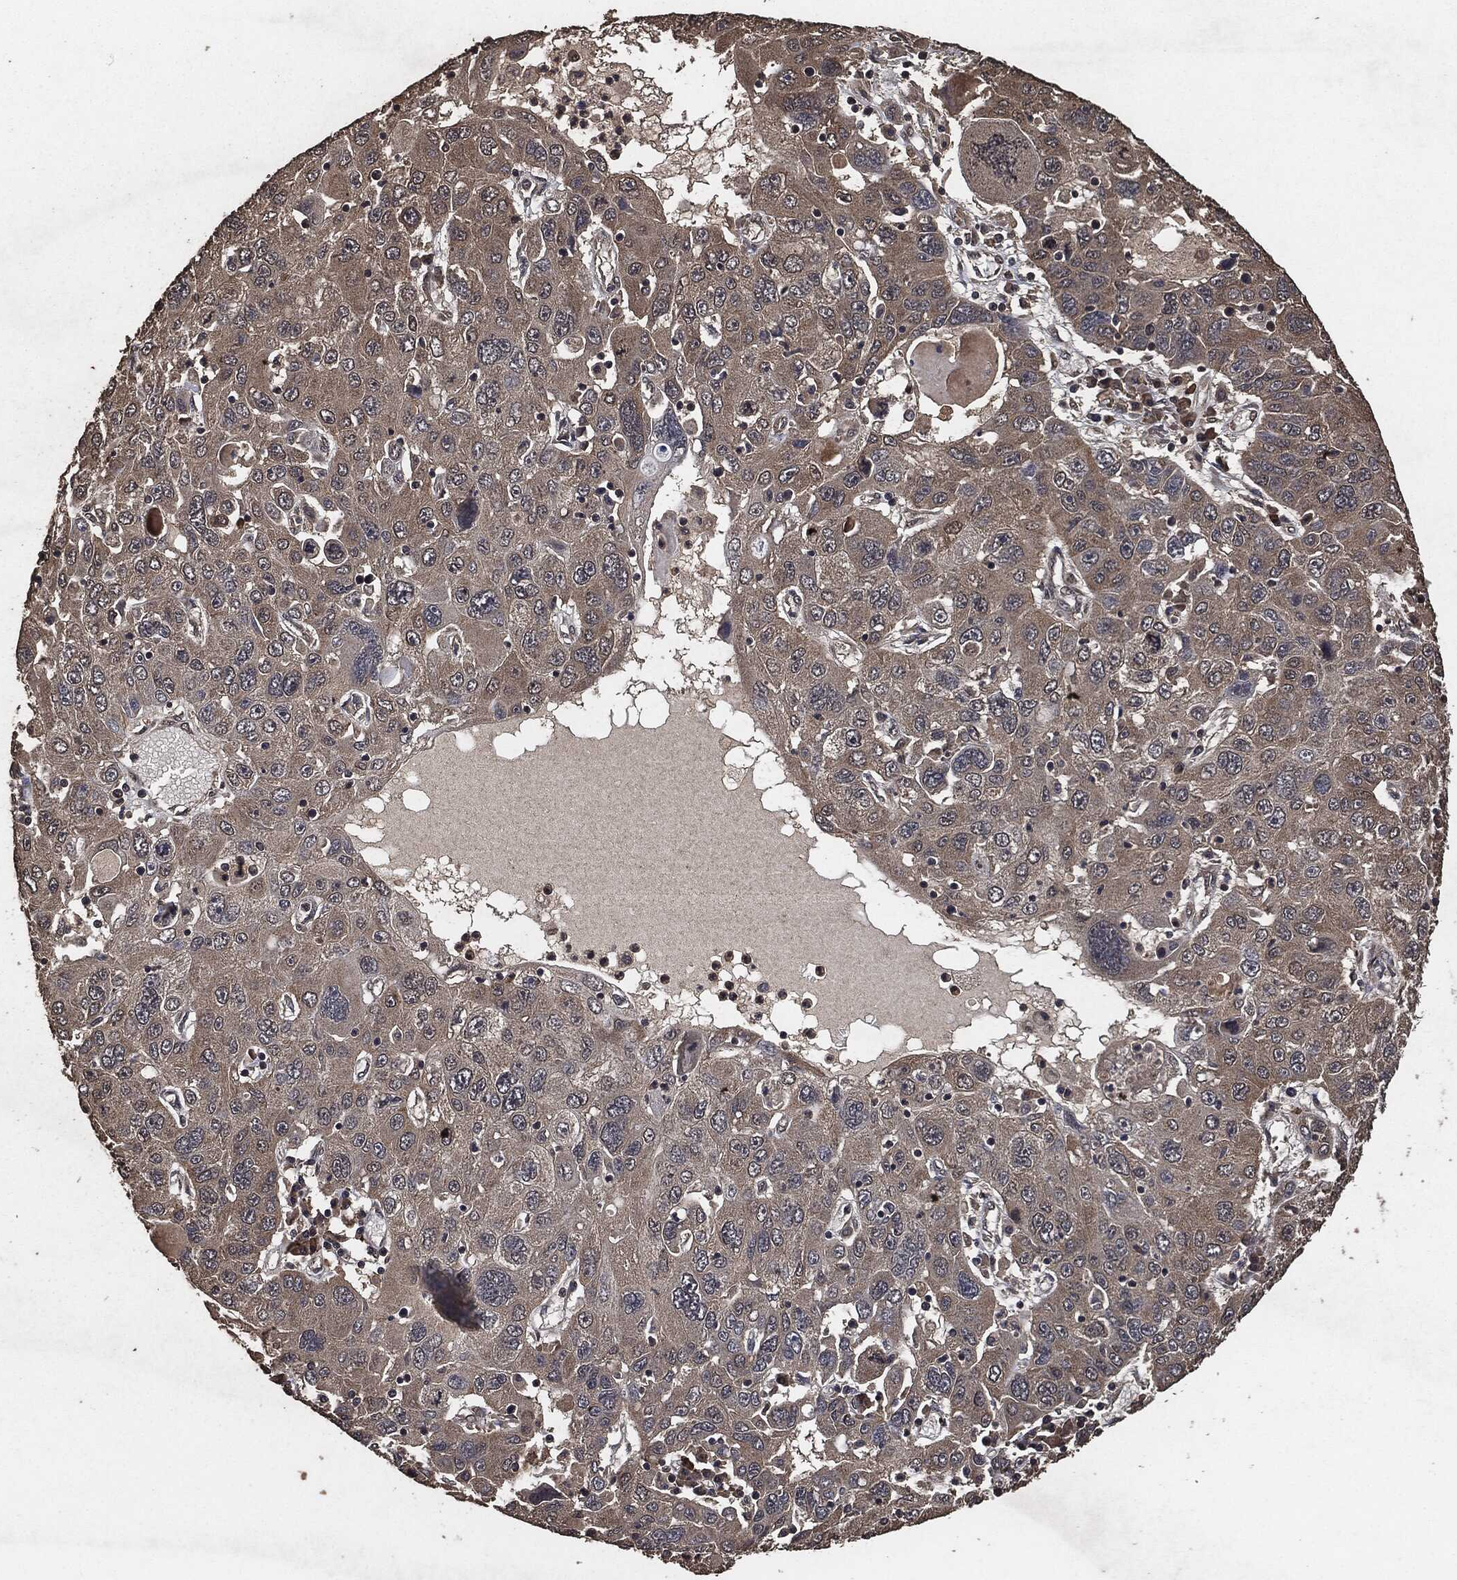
{"staining": {"intensity": "weak", "quantity": "<25%", "location": "cytoplasmic/membranous"}, "tissue": "stomach cancer", "cell_type": "Tumor cells", "image_type": "cancer", "snomed": [{"axis": "morphology", "description": "Adenocarcinoma, NOS"}, {"axis": "topography", "description": "Stomach"}], "caption": "Stomach cancer stained for a protein using immunohistochemistry exhibits no expression tumor cells.", "gene": "AKT1S1", "patient": {"sex": "male", "age": 56}}